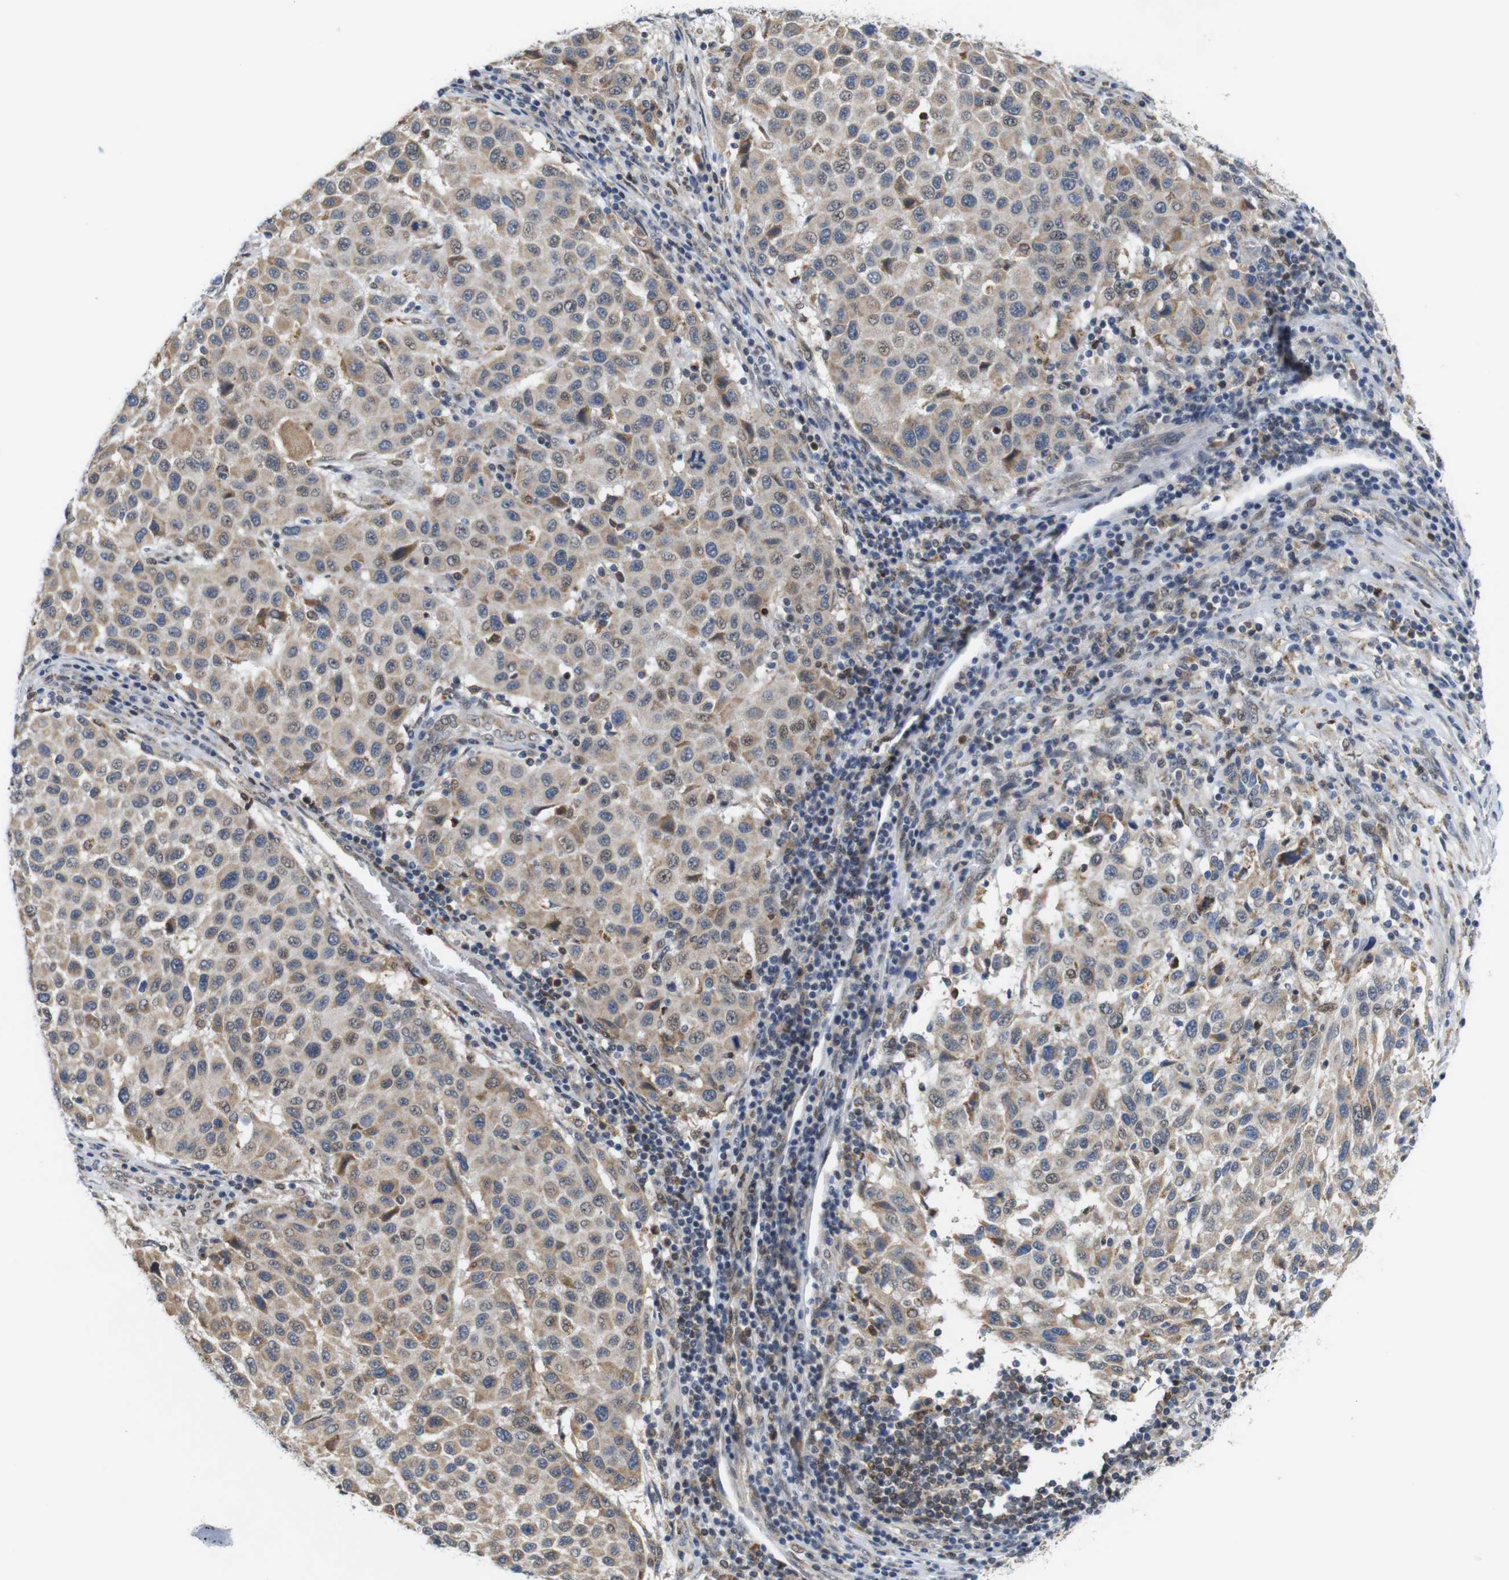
{"staining": {"intensity": "weak", "quantity": ">75%", "location": "cytoplasmic/membranous,nuclear"}, "tissue": "melanoma", "cell_type": "Tumor cells", "image_type": "cancer", "snomed": [{"axis": "morphology", "description": "Malignant melanoma, Metastatic site"}, {"axis": "topography", "description": "Lymph node"}], "caption": "Malignant melanoma (metastatic site) tissue demonstrates weak cytoplasmic/membranous and nuclear staining in about >75% of tumor cells The protein is shown in brown color, while the nuclei are stained blue.", "gene": "PNMA8A", "patient": {"sex": "male", "age": 61}}